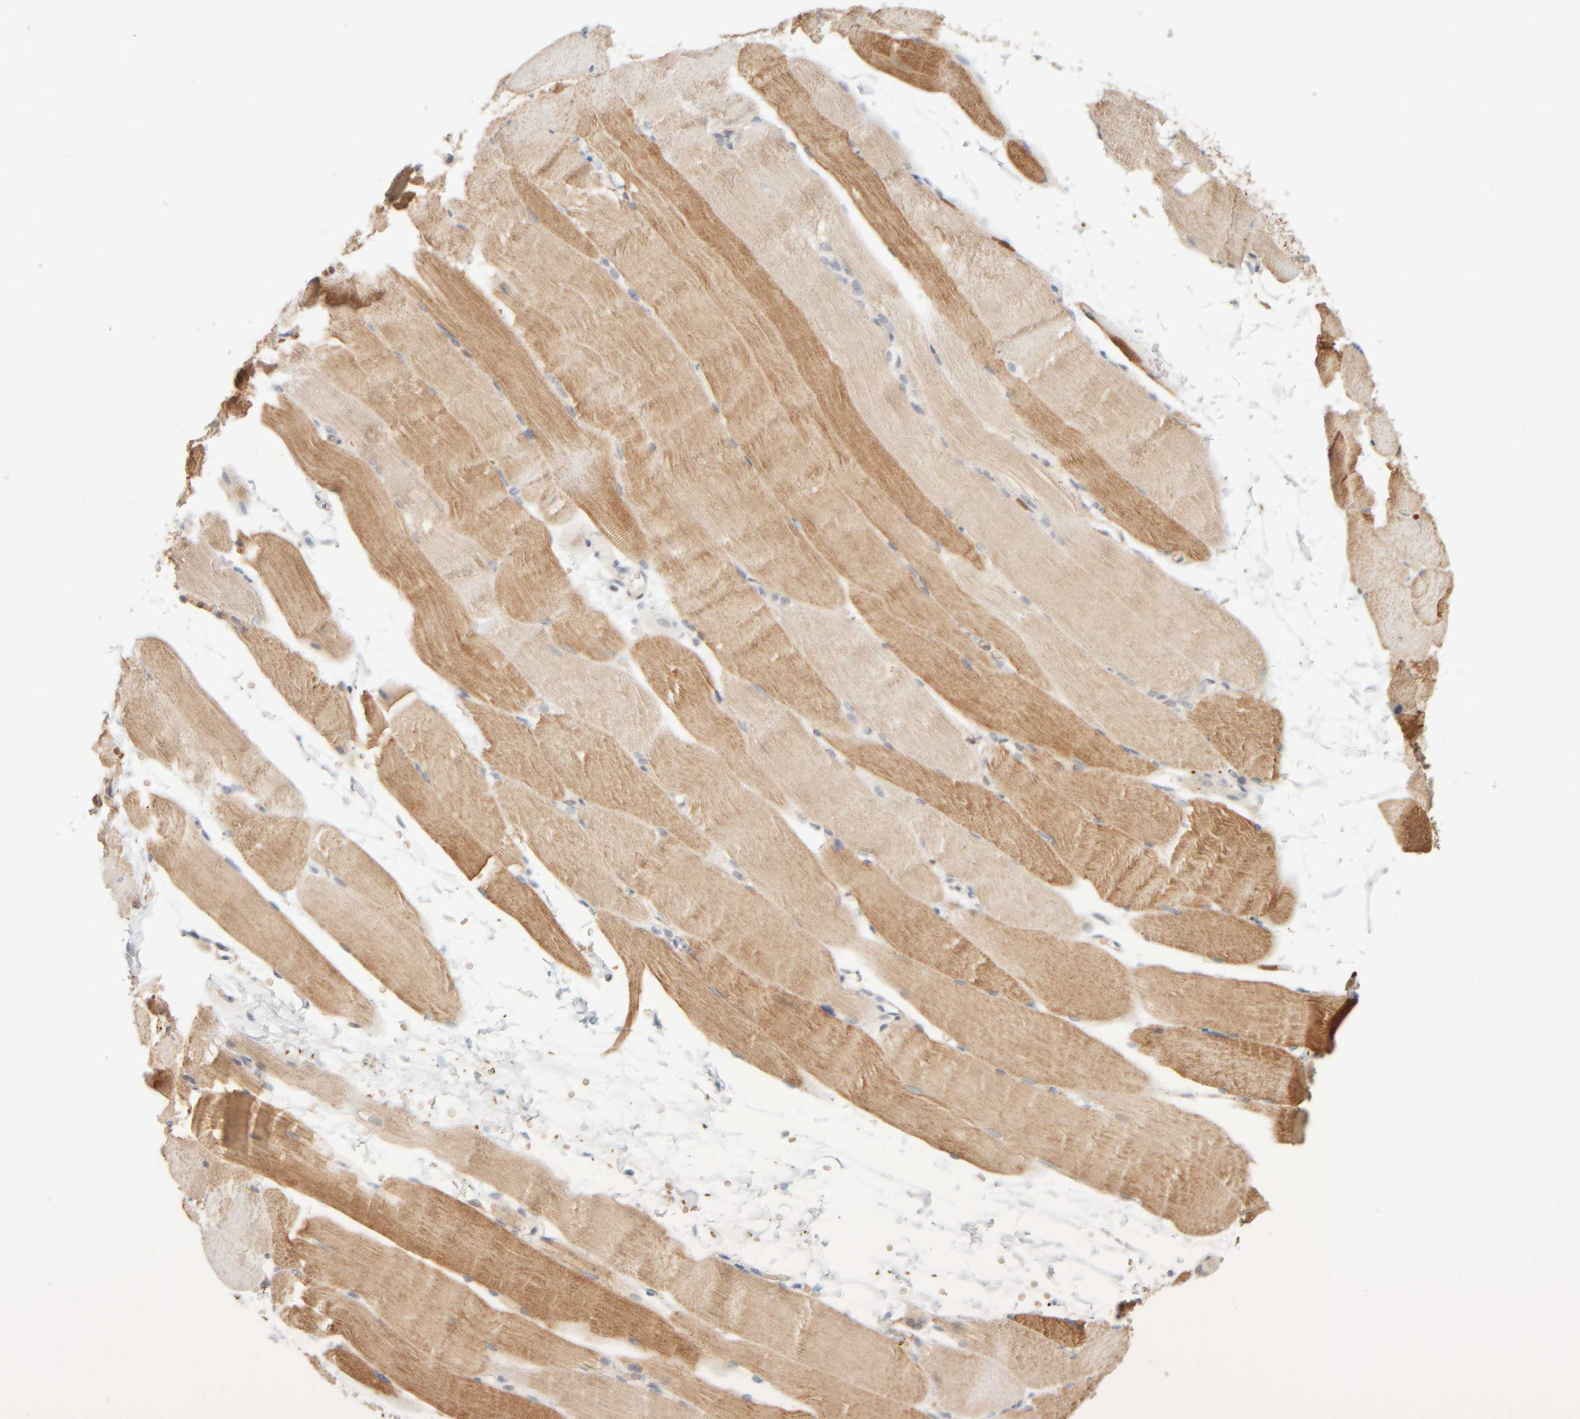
{"staining": {"intensity": "moderate", "quantity": ">75%", "location": "cytoplasmic/membranous"}, "tissue": "skeletal muscle", "cell_type": "Myocytes", "image_type": "normal", "snomed": [{"axis": "morphology", "description": "Normal tissue, NOS"}, {"axis": "topography", "description": "Skeletal muscle"}, {"axis": "topography", "description": "Parathyroid gland"}], "caption": "This photomicrograph exhibits immunohistochemistry staining of normal skeletal muscle, with medium moderate cytoplasmic/membranous positivity in approximately >75% of myocytes.", "gene": "AARSD1", "patient": {"sex": "female", "age": 37}}